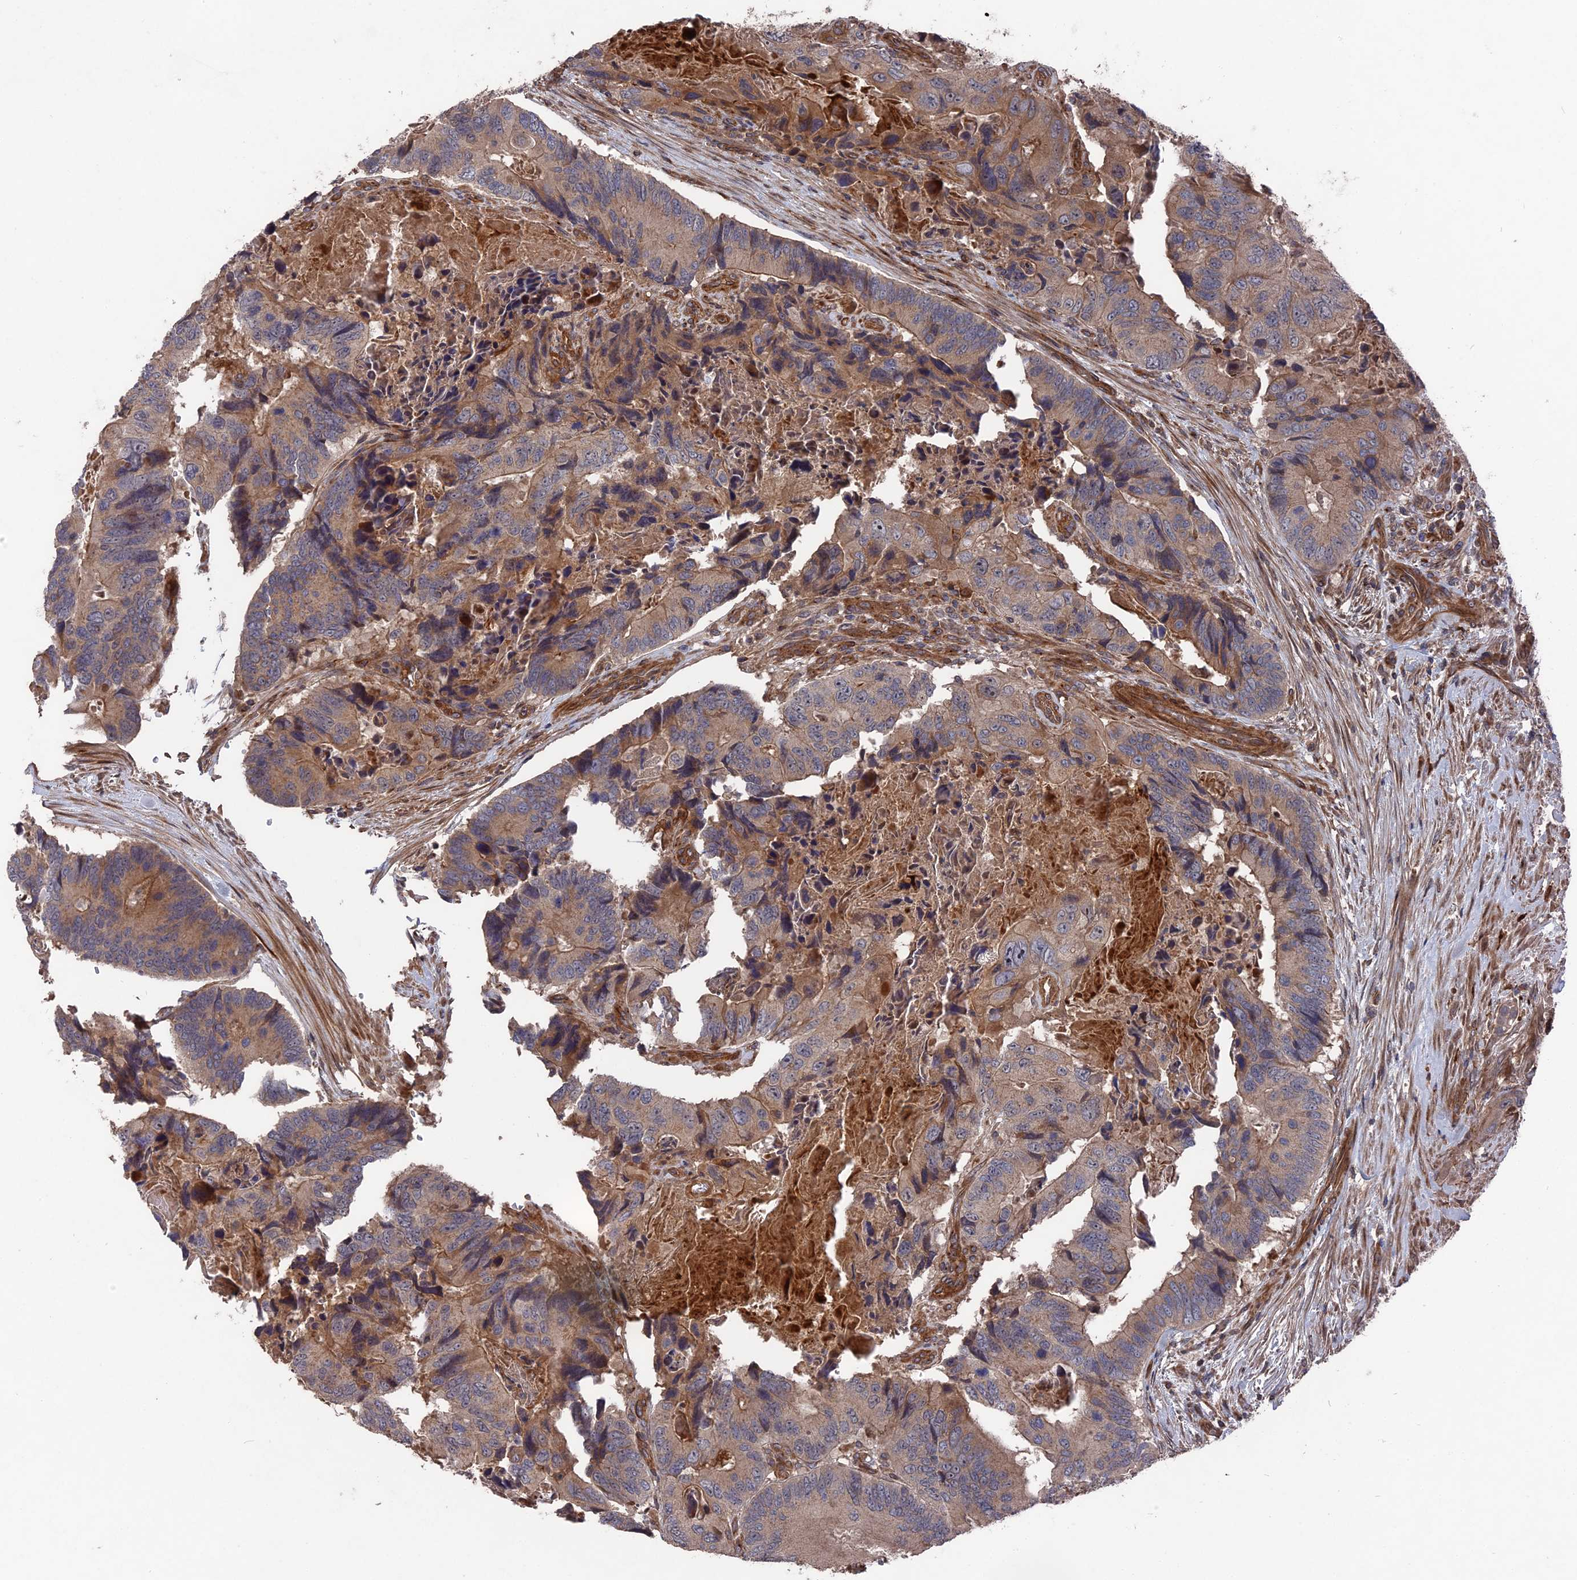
{"staining": {"intensity": "weak", "quantity": ">75%", "location": "cytoplasmic/membranous"}, "tissue": "colorectal cancer", "cell_type": "Tumor cells", "image_type": "cancer", "snomed": [{"axis": "morphology", "description": "Adenocarcinoma, NOS"}, {"axis": "topography", "description": "Colon"}], "caption": "Colorectal adenocarcinoma stained with DAB (3,3'-diaminobenzidine) immunohistochemistry (IHC) demonstrates low levels of weak cytoplasmic/membranous staining in approximately >75% of tumor cells.", "gene": "DEF8", "patient": {"sex": "male", "age": 84}}